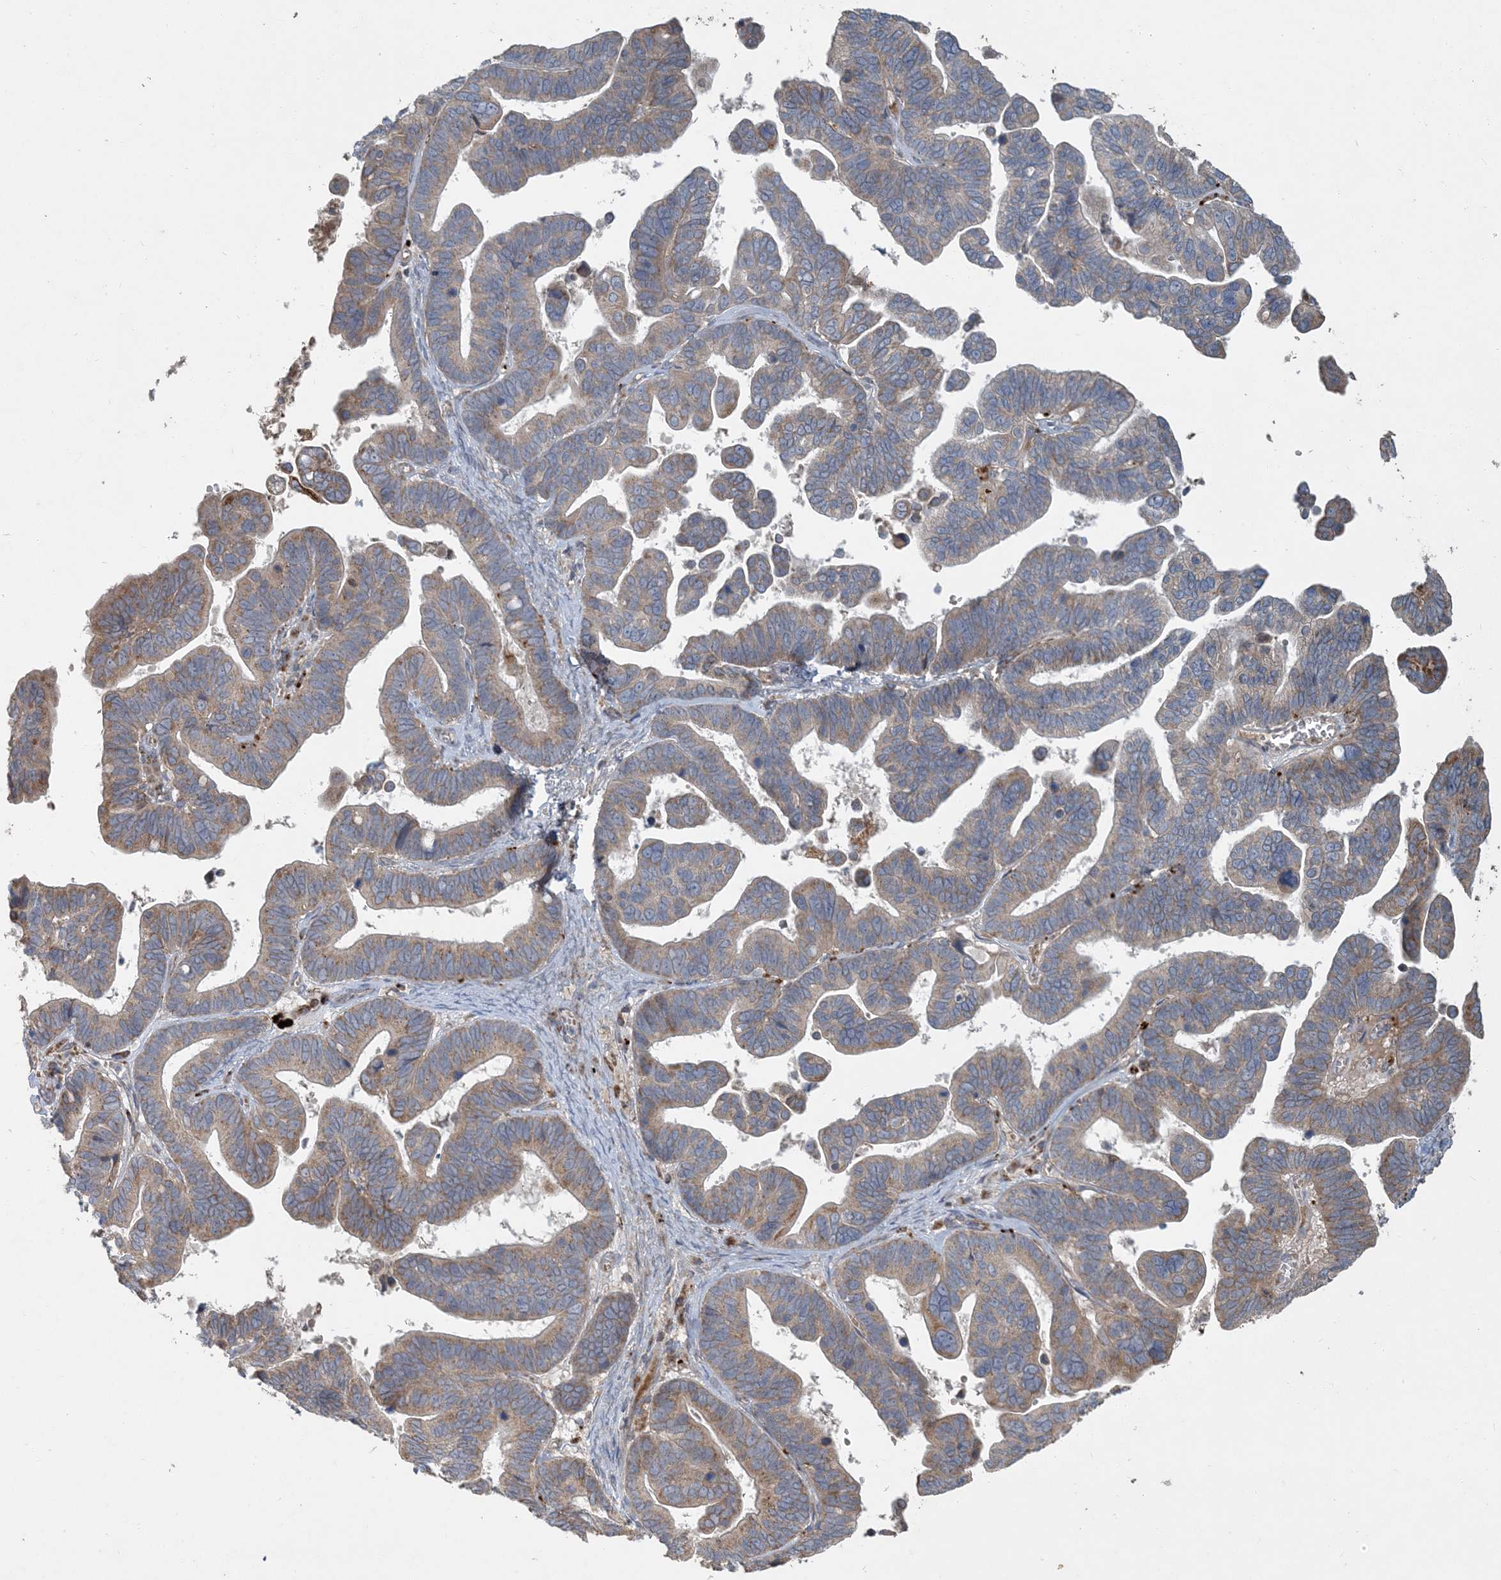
{"staining": {"intensity": "weak", "quantity": ">75%", "location": "cytoplasmic/membranous"}, "tissue": "ovarian cancer", "cell_type": "Tumor cells", "image_type": "cancer", "snomed": [{"axis": "morphology", "description": "Cystadenocarcinoma, serous, NOS"}, {"axis": "topography", "description": "Ovary"}], "caption": "Tumor cells demonstrate weak cytoplasmic/membranous expression in approximately >75% of cells in ovarian serous cystadenocarcinoma.", "gene": "LTN1", "patient": {"sex": "female", "age": 56}}